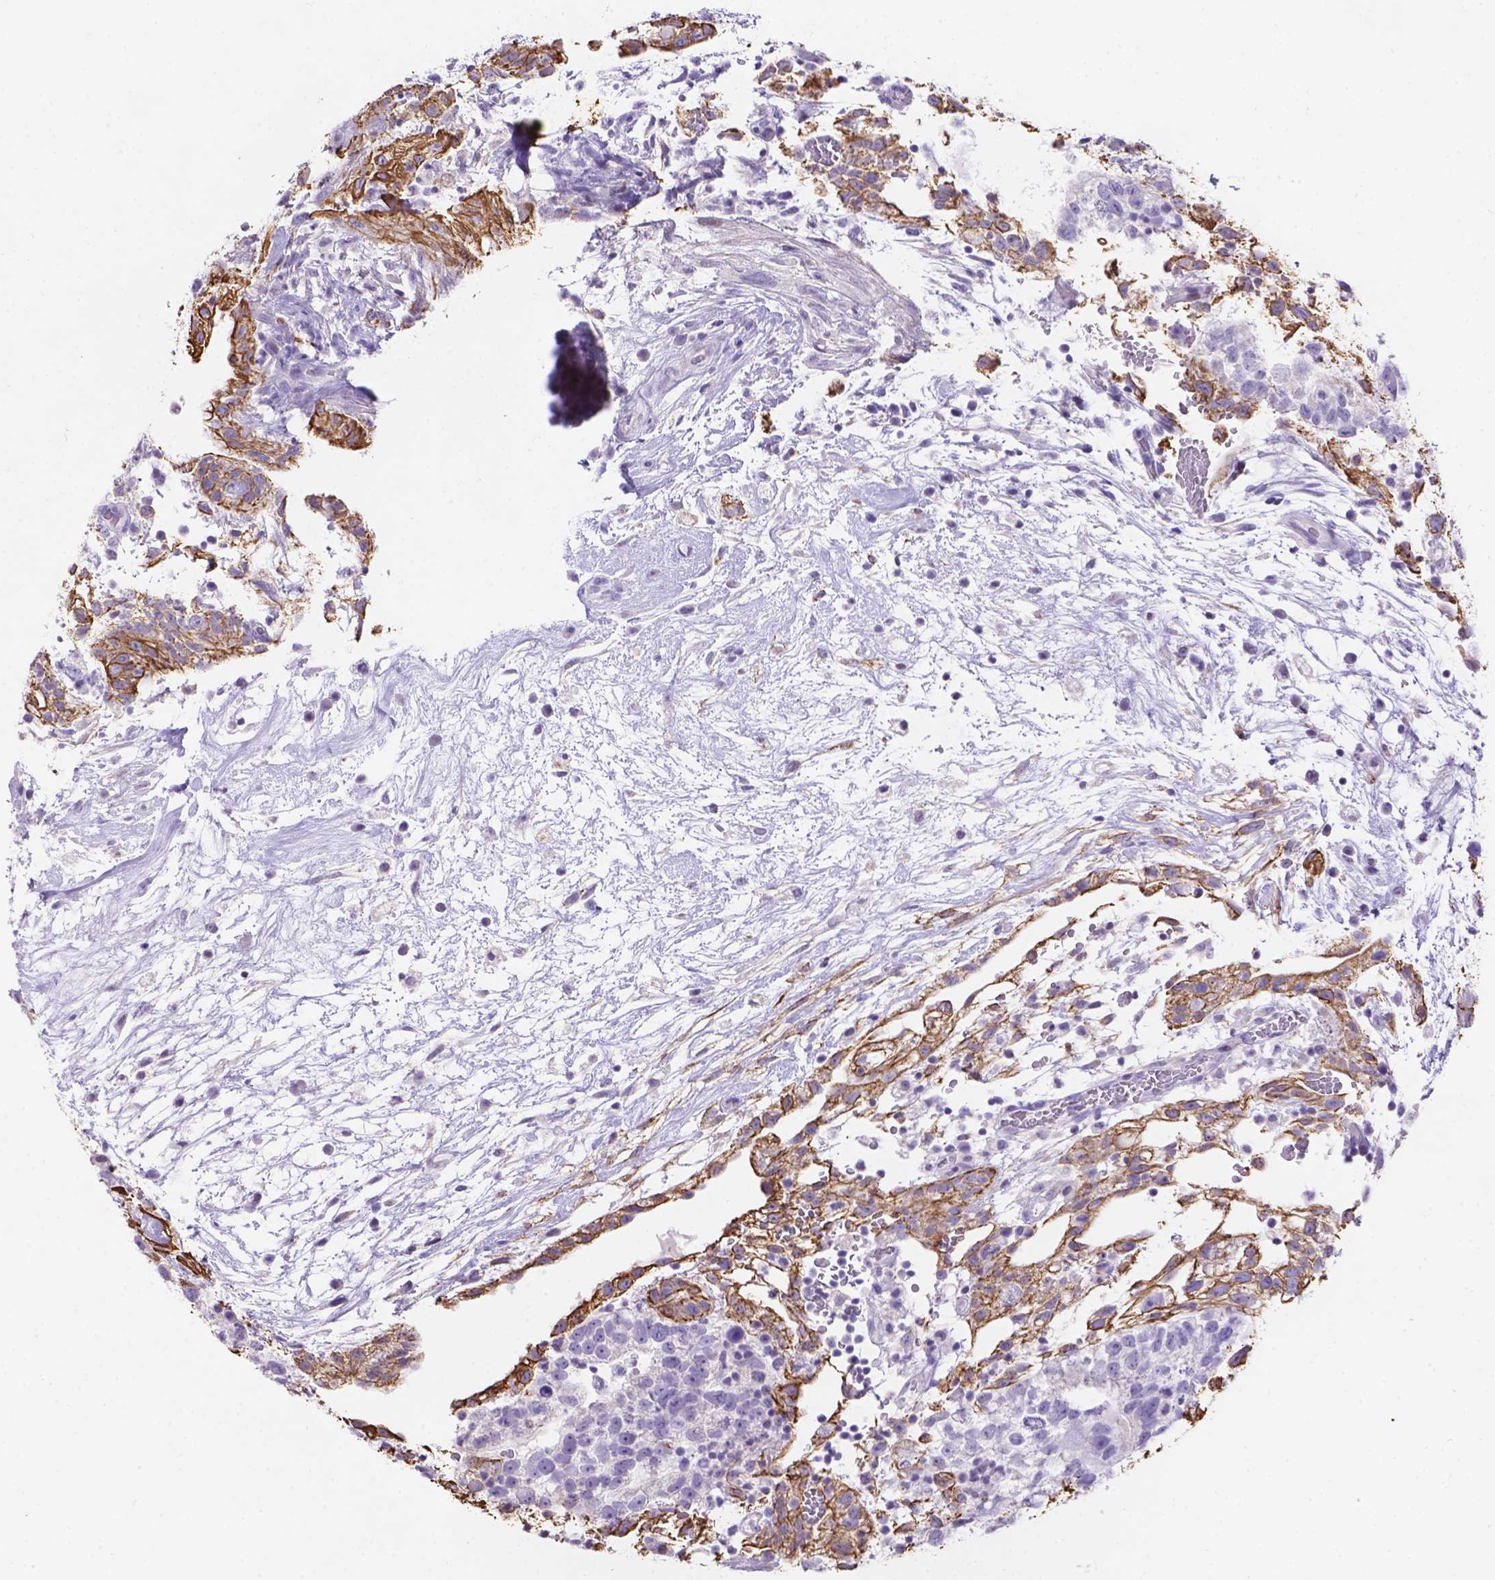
{"staining": {"intensity": "strong", "quantity": "25%-75%", "location": "cytoplasmic/membranous"}, "tissue": "testis cancer", "cell_type": "Tumor cells", "image_type": "cancer", "snomed": [{"axis": "morphology", "description": "Normal tissue, NOS"}, {"axis": "morphology", "description": "Carcinoma, Embryonal, NOS"}, {"axis": "topography", "description": "Testis"}], "caption": "Human testis embryonal carcinoma stained with a protein marker demonstrates strong staining in tumor cells.", "gene": "DMWD", "patient": {"sex": "male", "age": 32}}